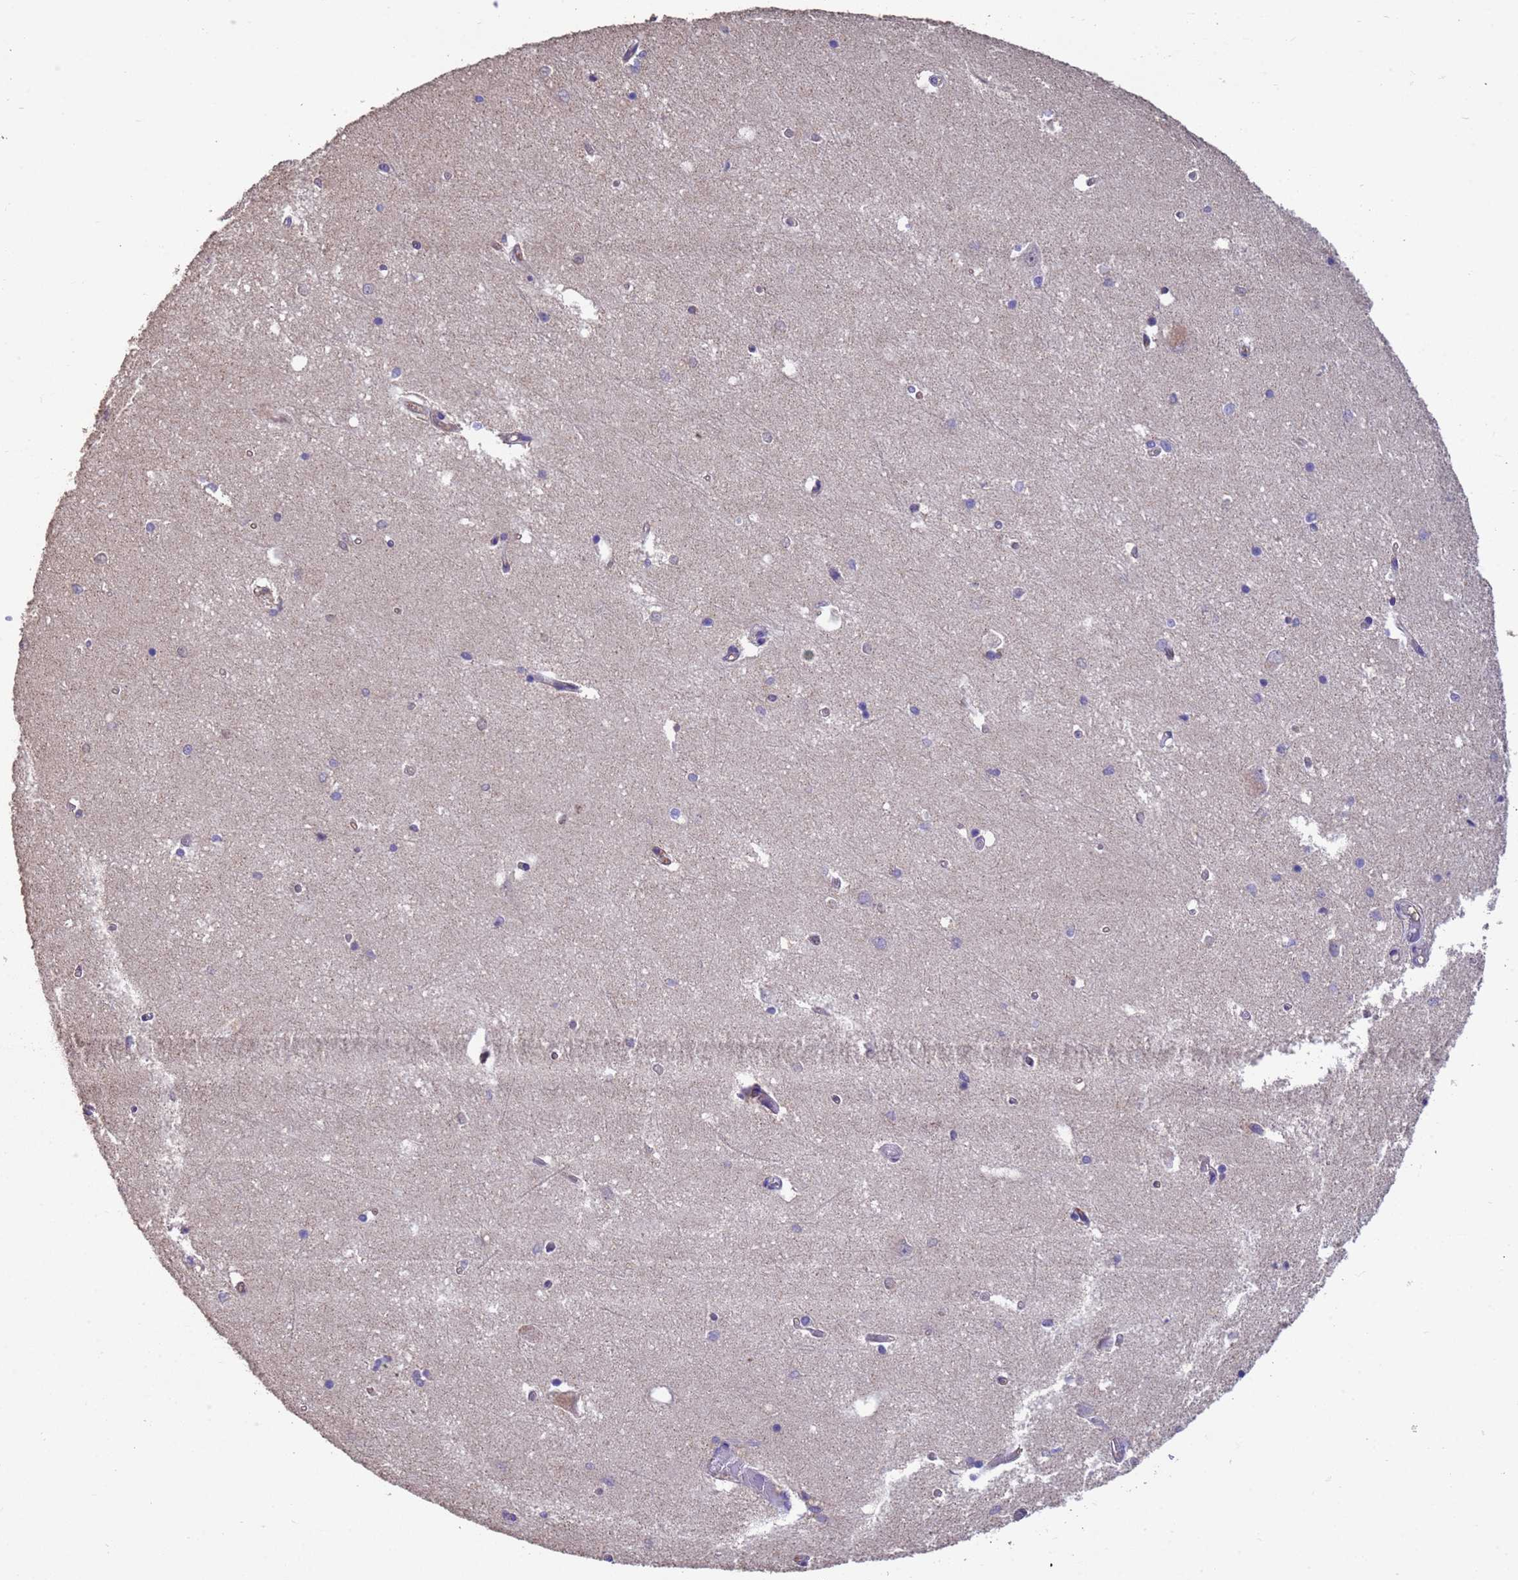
{"staining": {"intensity": "negative", "quantity": "none", "location": "none"}, "tissue": "hippocampus", "cell_type": "Glial cells", "image_type": "normal", "snomed": [{"axis": "morphology", "description": "Normal tissue, NOS"}, {"axis": "topography", "description": "Hippocampus"}], "caption": "DAB immunohistochemical staining of unremarkable hippocampus exhibits no significant staining in glial cells. Nuclei are stained in blue.", "gene": "NPHP1", "patient": {"sex": "male", "age": 45}}